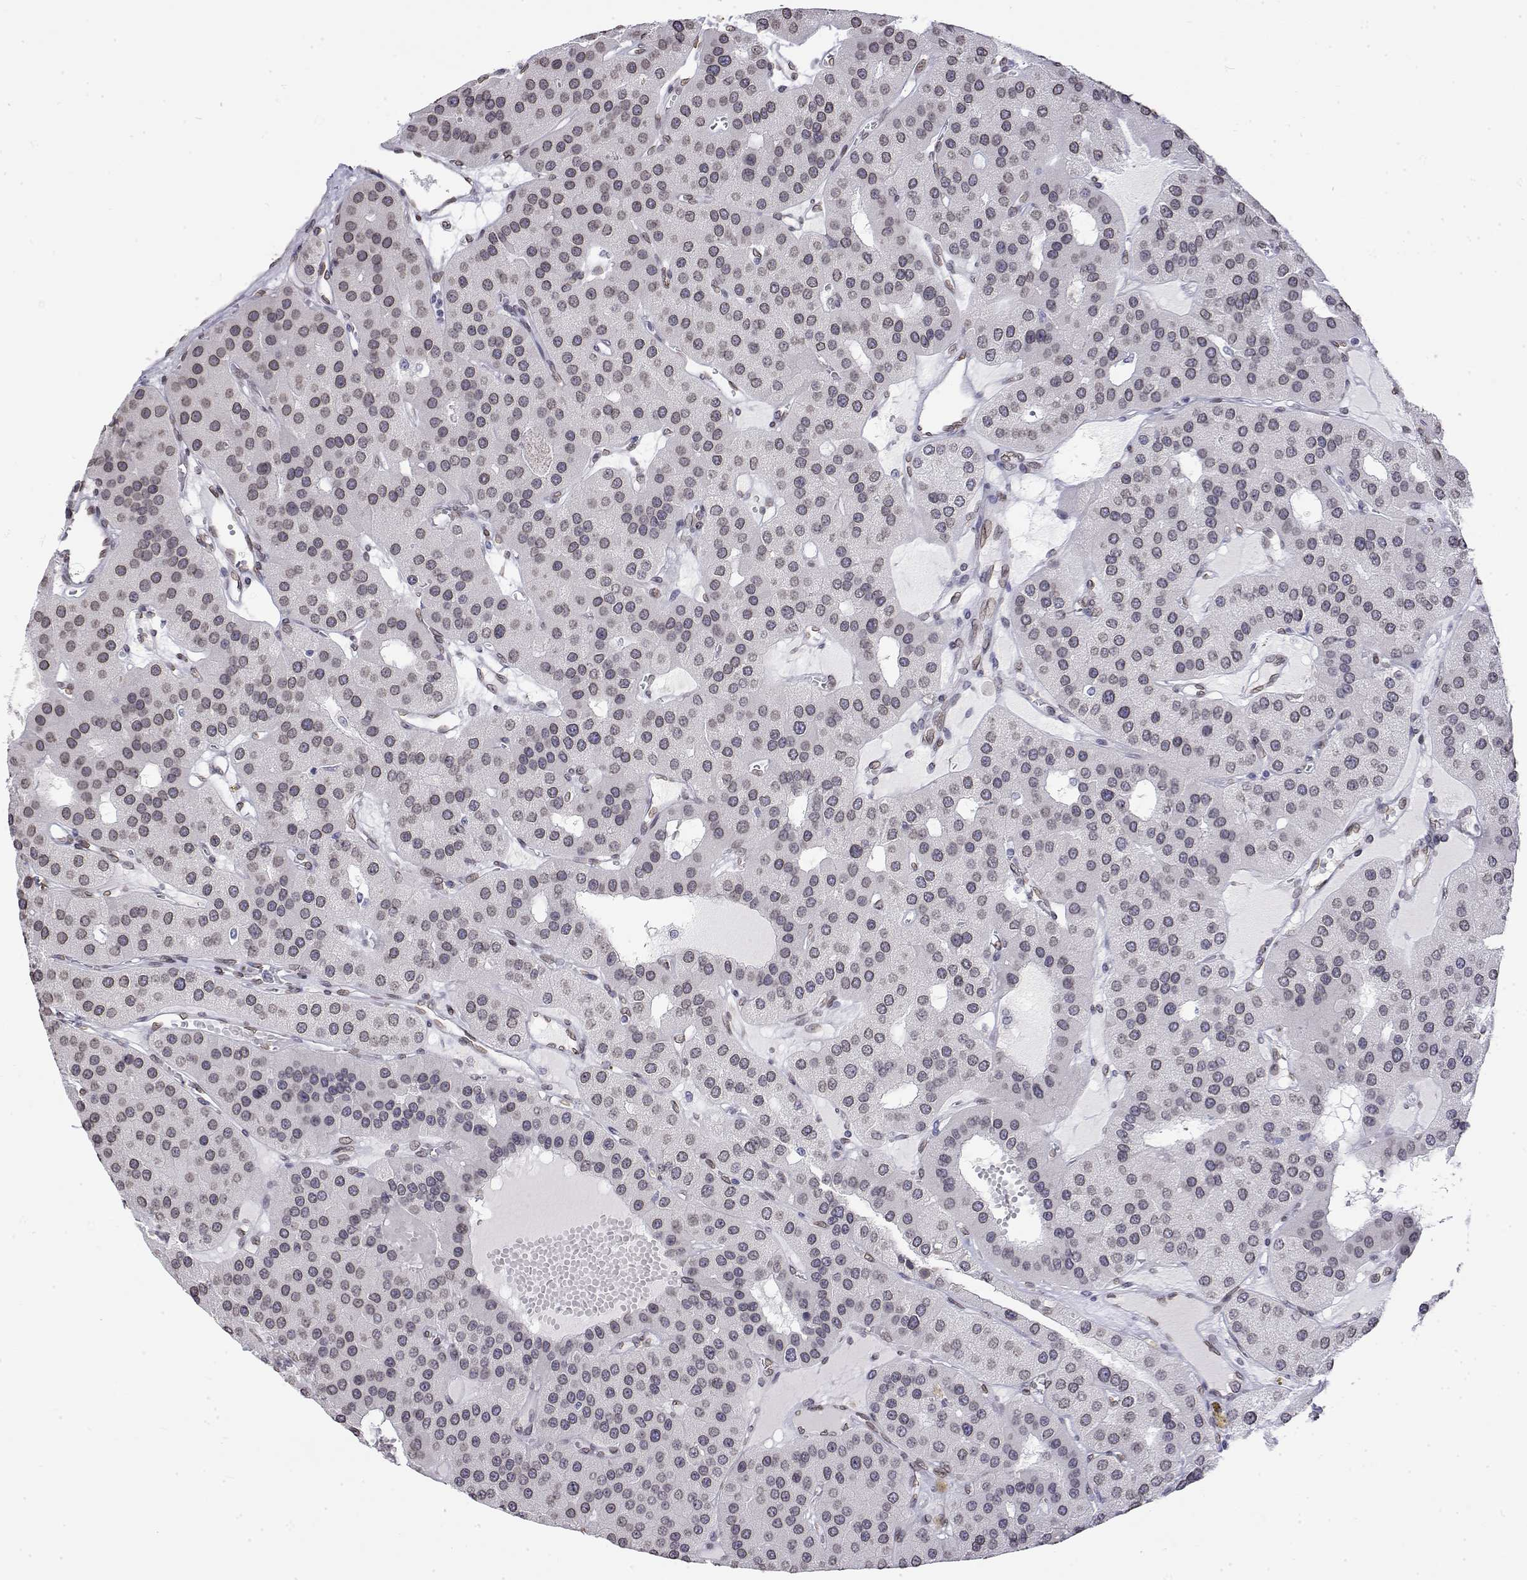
{"staining": {"intensity": "weak", "quantity": "<25%", "location": "nuclear"}, "tissue": "parathyroid gland", "cell_type": "Glandular cells", "image_type": "normal", "snomed": [{"axis": "morphology", "description": "Normal tissue, NOS"}, {"axis": "morphology", "description": "Adenoma, NOS"}, {"axis": "topography", "description": "Parathyroid gland"}], "caption": "Immunohistochemical staining of normal human parathyroid gland exhibits no significant staining in glandular cells.", "gene": "ZNF532", "patient": {"sex": "female", "age": 86}}